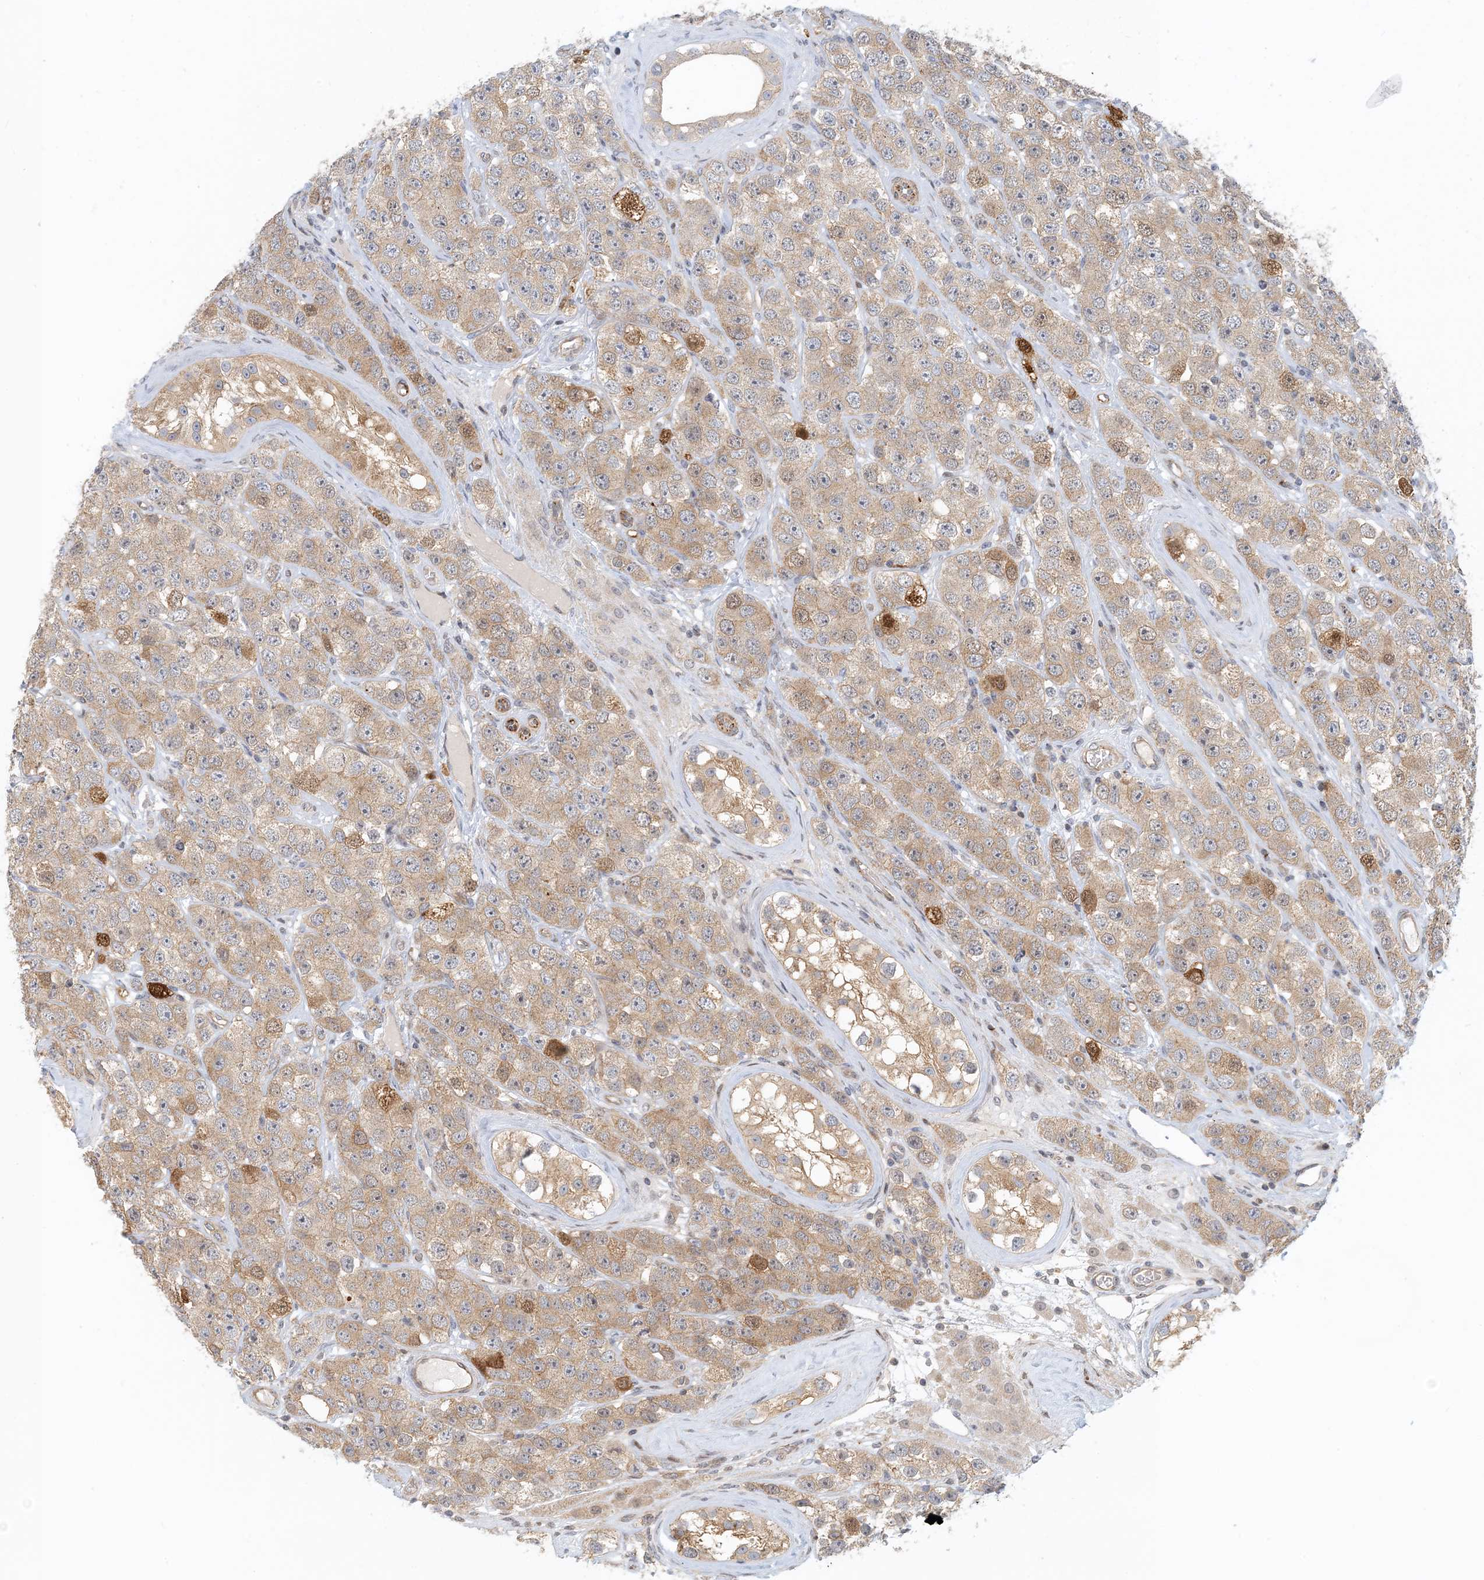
{"staining": {"intensity": "weak", "quantity": ">75%", "location": "cytoplasmic/membranous,nuclear"}, "tissue": "testis cancer", "cell_type": "Tumor cells", "image_type": "cancer", "snomed": [{"axis": "morphology", "description": "Seminoma, NOS"}, {"axis": "topography", "description": "Testis"}], "caption": "Seminoma (testis) stained for a protein (brown) shows weak cytoplasmic/membranous and nuclear positive positivity in approximately >75% of tumor cells.", "gene": "MAPKBP1", "patient": {"sex": "male", "age": 28}}